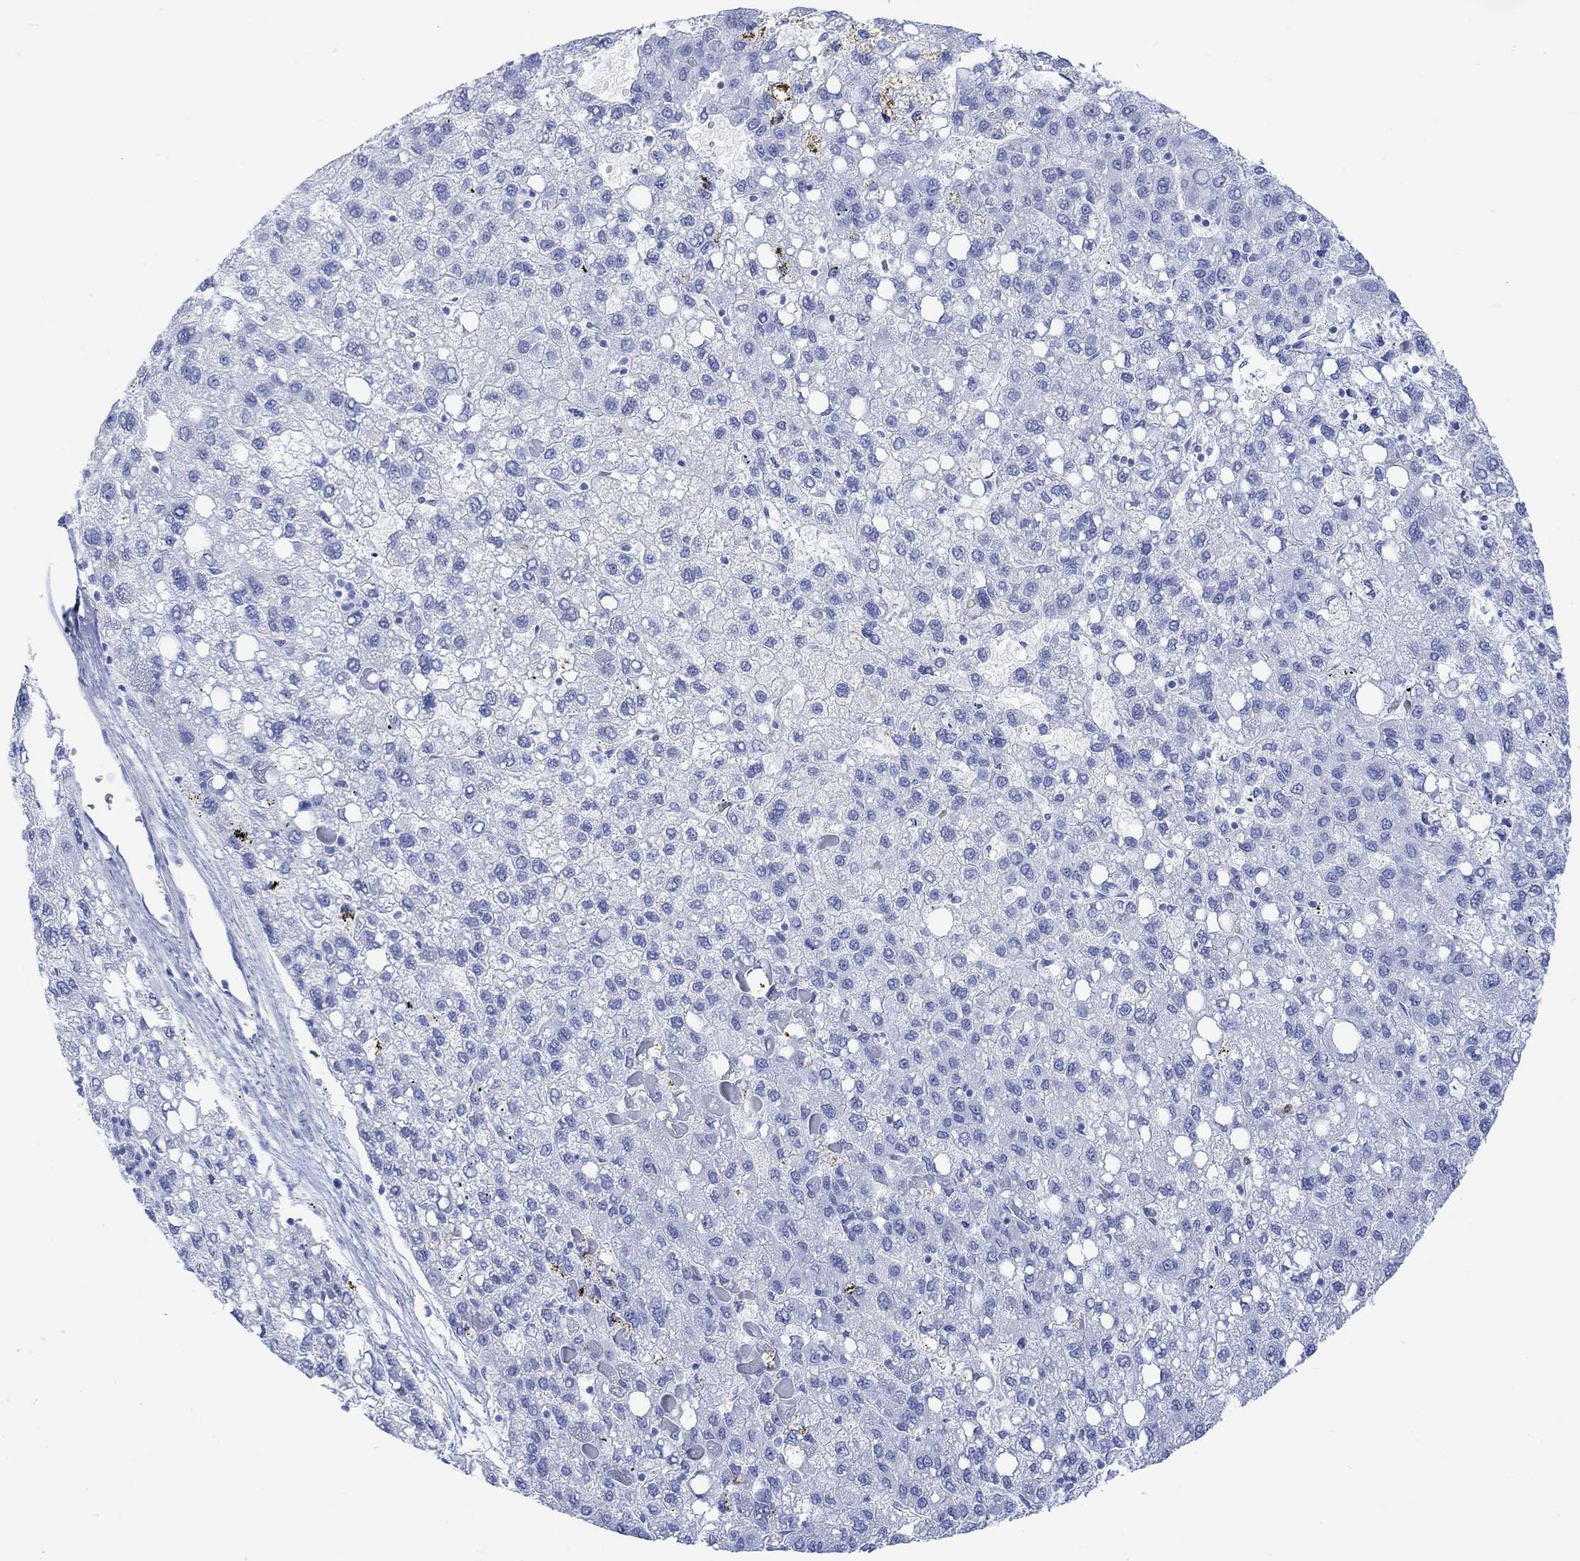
{"staining": {"intensity": "negative", "quantity": "none", "location": "none"}, "tissue": "liver cancer", "cell_type": "Tumor cells", "image_type": "cancer", "snomed": [{"axis": "morphology", "description": "Carcinoma, Hepatocellular, NOS"}, {"axis": "topography", "description": "Liver"}], "caption": "This is a image of immunohistochemistry staining of liver hepatocellular carcinoma, which shows no staining in tumor cells. Brightfield microscopy of immunohistochemistry stained with DAB (brown) and hematoxylin (blue), captured at high magnification.", "gene": "TPPP3", "patient": {"sex": "female", "age": 82}}